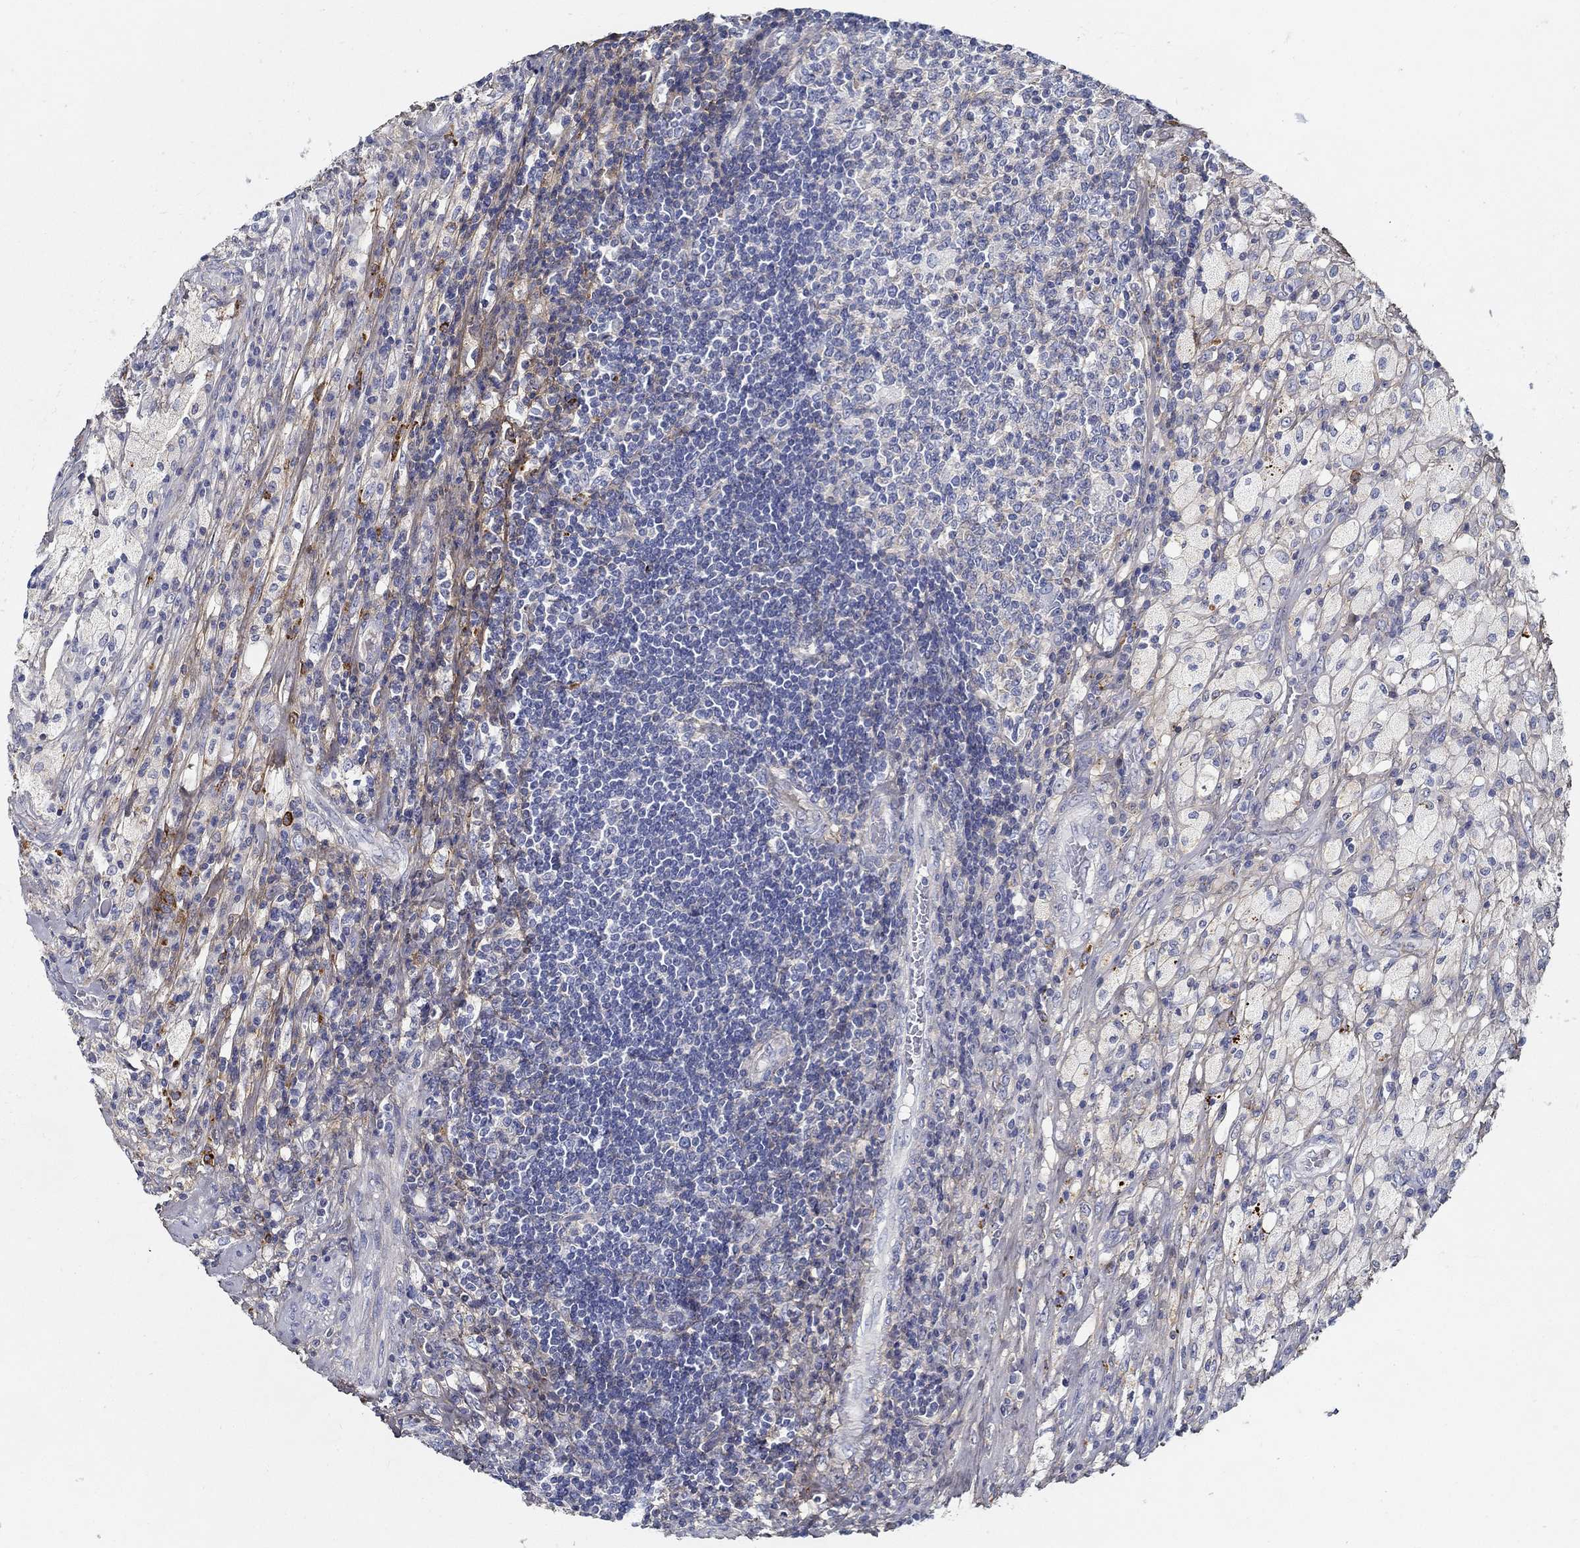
{"staining": {"intensity": "negative", "quantity": "none", "location": "none"}, "tissue": "testis cancer", "cell_type": "Tumor cells", "image_type": "cancer", "snomed": [{"axis": "morphology", "description": "Necrosis, NOS"}, {"axis": "morphology", "description": "Carcinoma, Embryonal, NOS"}, {"axis": "topography", "description": "Testis"}], "caption": "Testis cancer (embryonal carcinoma) stained for a protein using immunohistochemistry displays no expression tumor cells.", "gene": "TGFBI", "patient": {"sex": "male", "age": 19}}